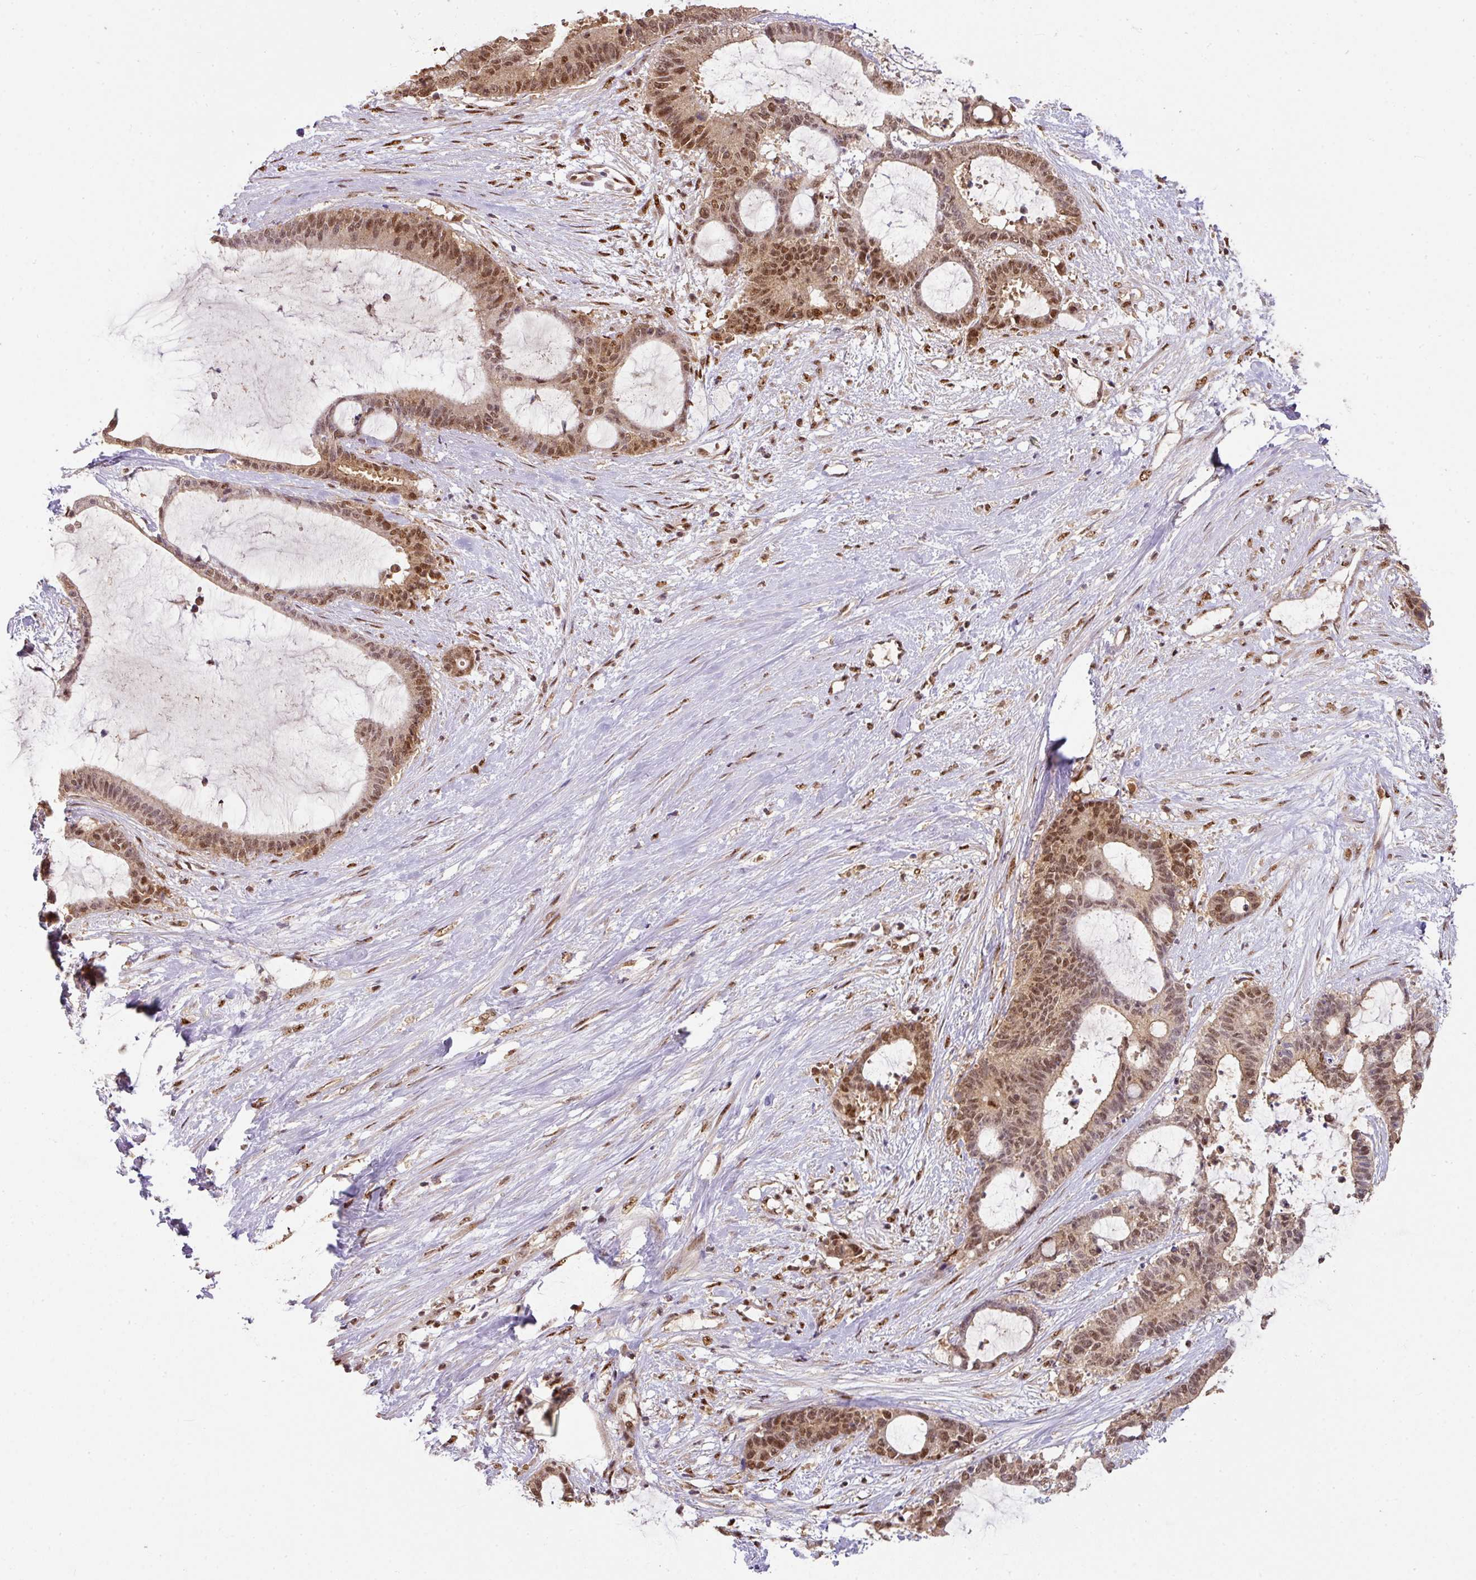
{"staining": {"intensity": "moderate", "quantity": ">75%", "location": "cytoplasmic/membranous,nuclear"}, "tissue": "liver cancer", "cell_type": "Tumor cells", "image_type": "cancer", "snomed": [{"axis": "morphology", "description": "Normal tissue, NOS"}, {"axis": "morphology", "description": "Cholangiocarcinoma"}, {"axis": "topography", "description": "Liver"}, {"axis": "topography", "description": "Peripheral nerve tissue"}], "caption": "Immunohistochemistry photomicrograph of liver cholangiocarcinoma stained for a protein (brown), which shows medium levels of moderate cytoplasmic/membranous and nuclear staining in approximately >75% of tumor cells.", "gene": "RANBP9", "patient": {"sex": "female", "age": 73}}